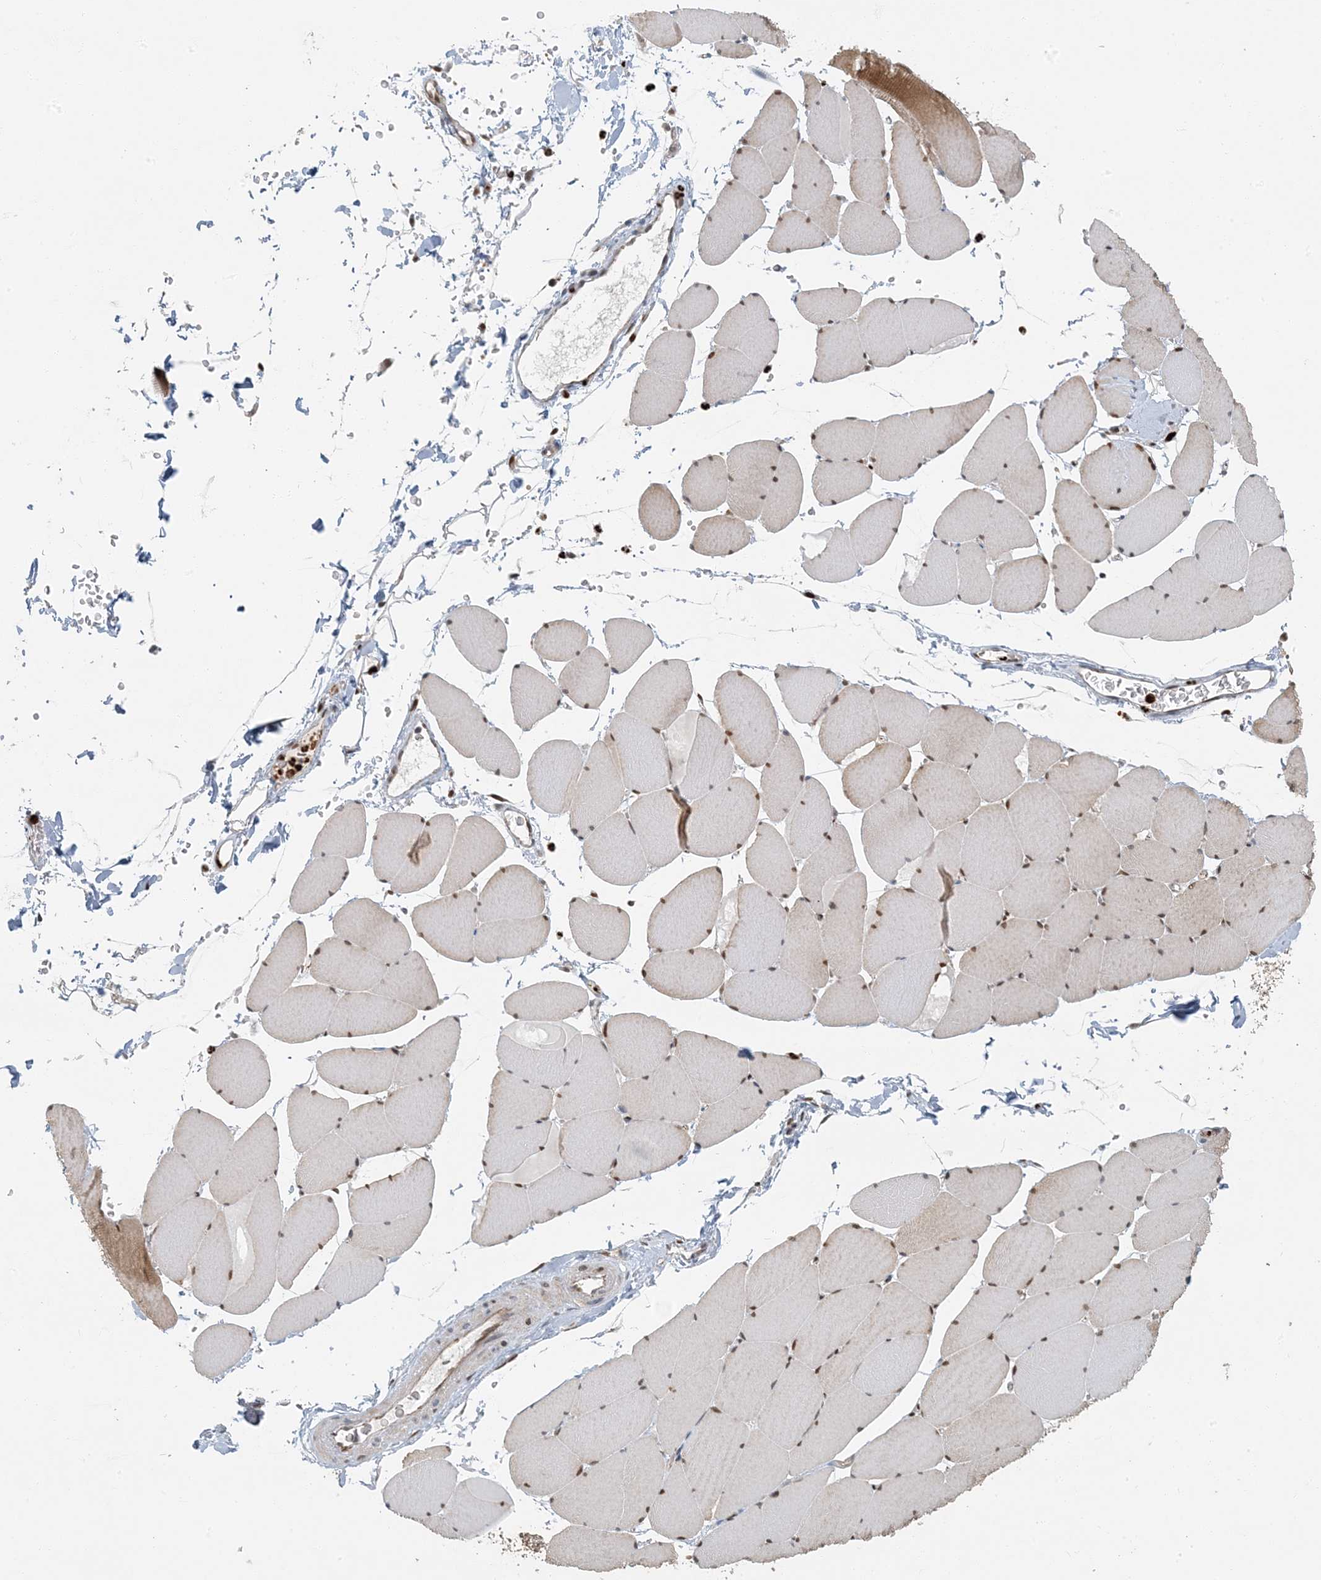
{"staining": {"intensity": "moderate", "quantity": ">75%", "location": "cytoplasmic/membranous,nuclear"}, "tissue": "skeletal muscle", "cell_type": "Myocytes", "image_type": "normal", "snomed": [{"axis": "morphology", "description": "Normal tissue, NOS"}, {"axis": "topography", "description": "Skeletal muscle"}, {"axis": "topography", "description": "Head-Neck"}], "caption": "Benign skeletal muscle reveals moderate cytoplasmic/membranous,nuclear staining in approximately >75% of myocytes, visualized by immunohistochemistry.", "gene": "AK9", "patient": {"sex": "male", "age": 66}}